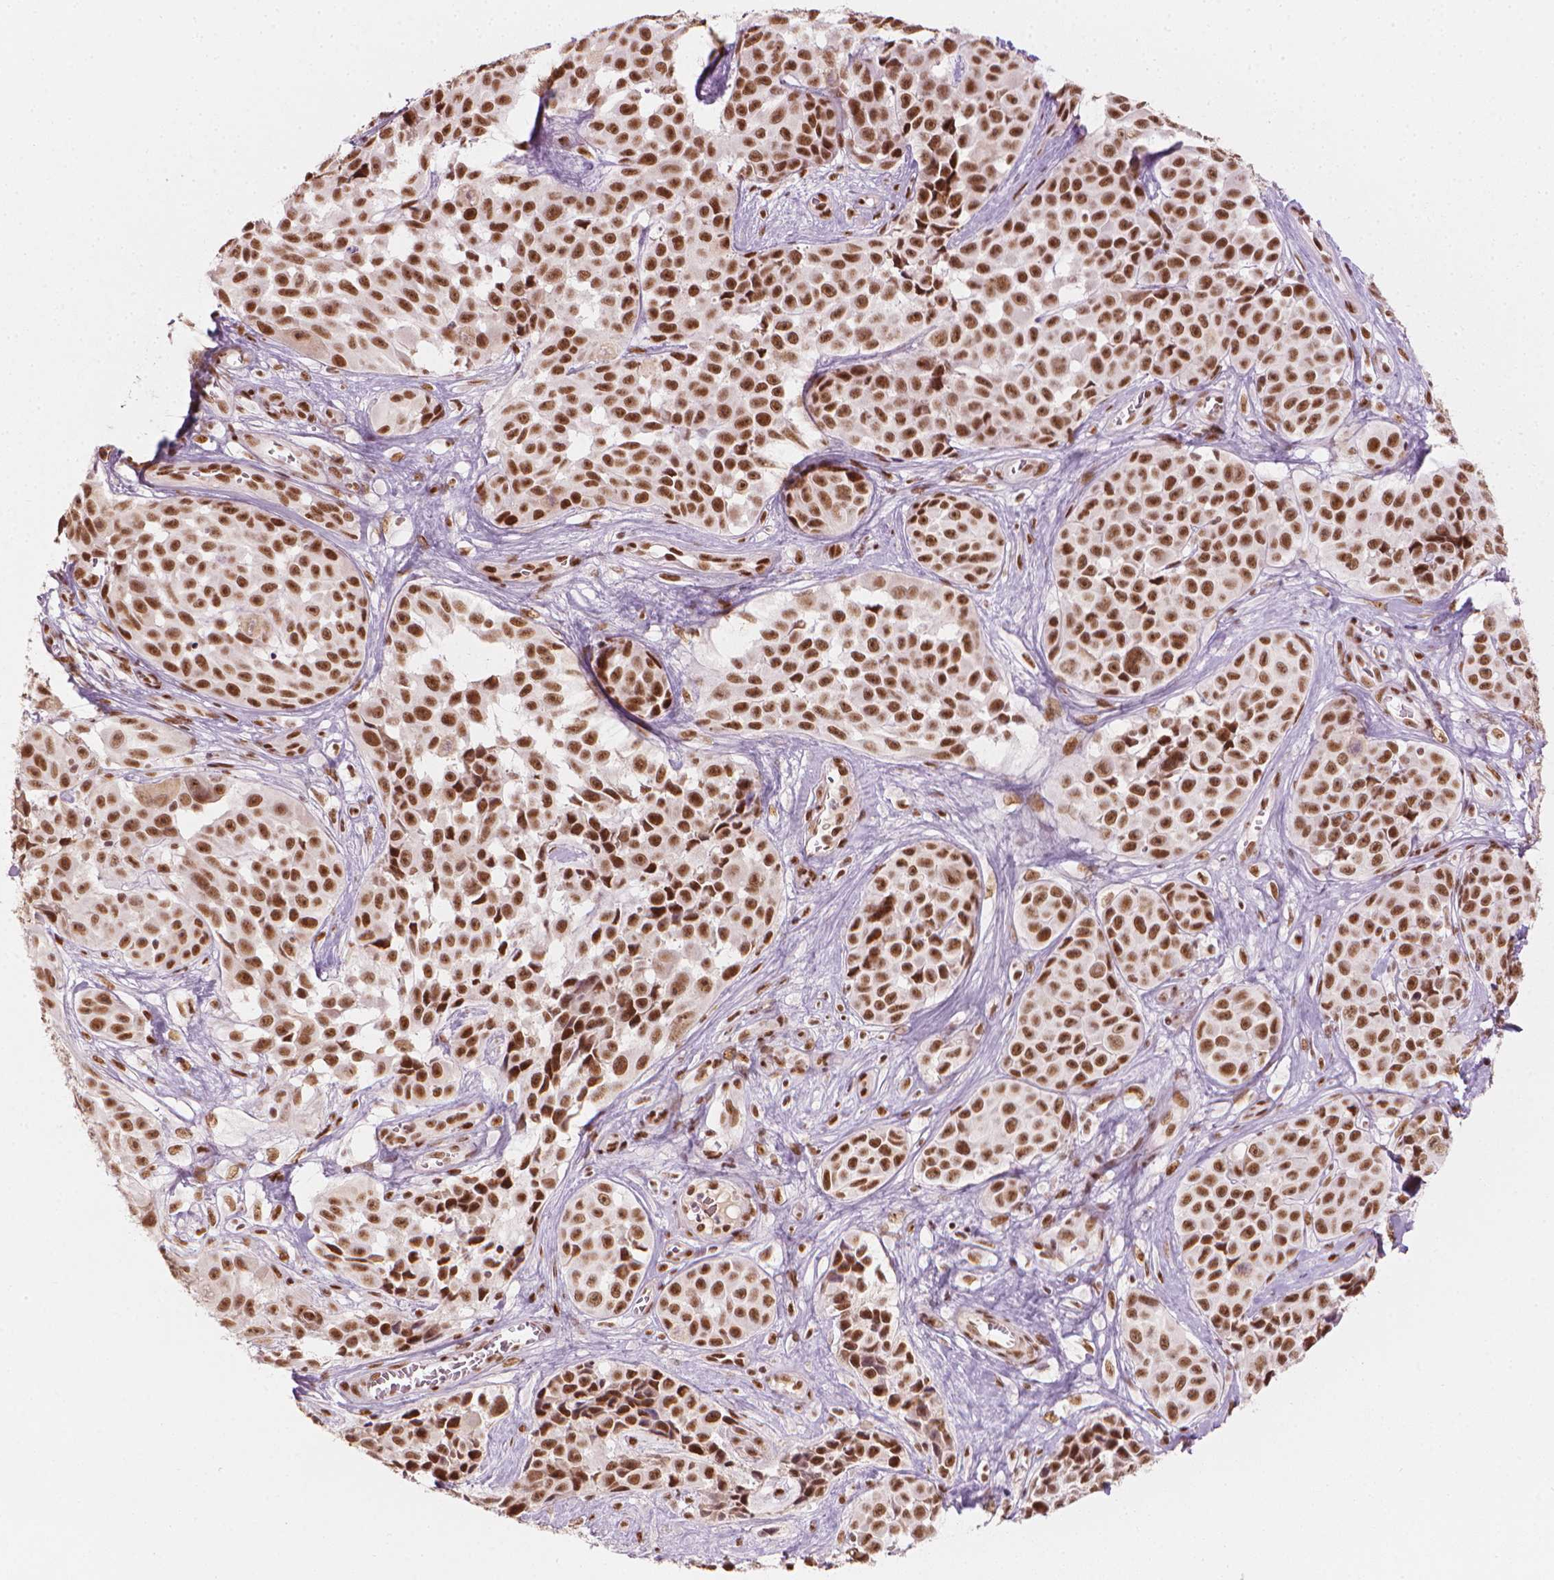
{"staining": {"intensity": "moderate", "quantity": ">75%", "location": "nuclear"}, "tissue": "melanoma", "cell_type": "Tumor cells", "image_type": "cancer", "snomed": [{"axis": "morphology", "description": "Malignant melanoma, NOS"}, {"axis": "topography", "description": "Skin"}], "caption": "A brown stain shows moderate nuclear positivity of a protein in human melanoma tumor cells. (DAB (3,3'-diaminobenzidine) IHC, brown staining for protein, blue staining for nuclei).", "gene": "ELF2", "patient": {"sex": "female", "age": 88}}